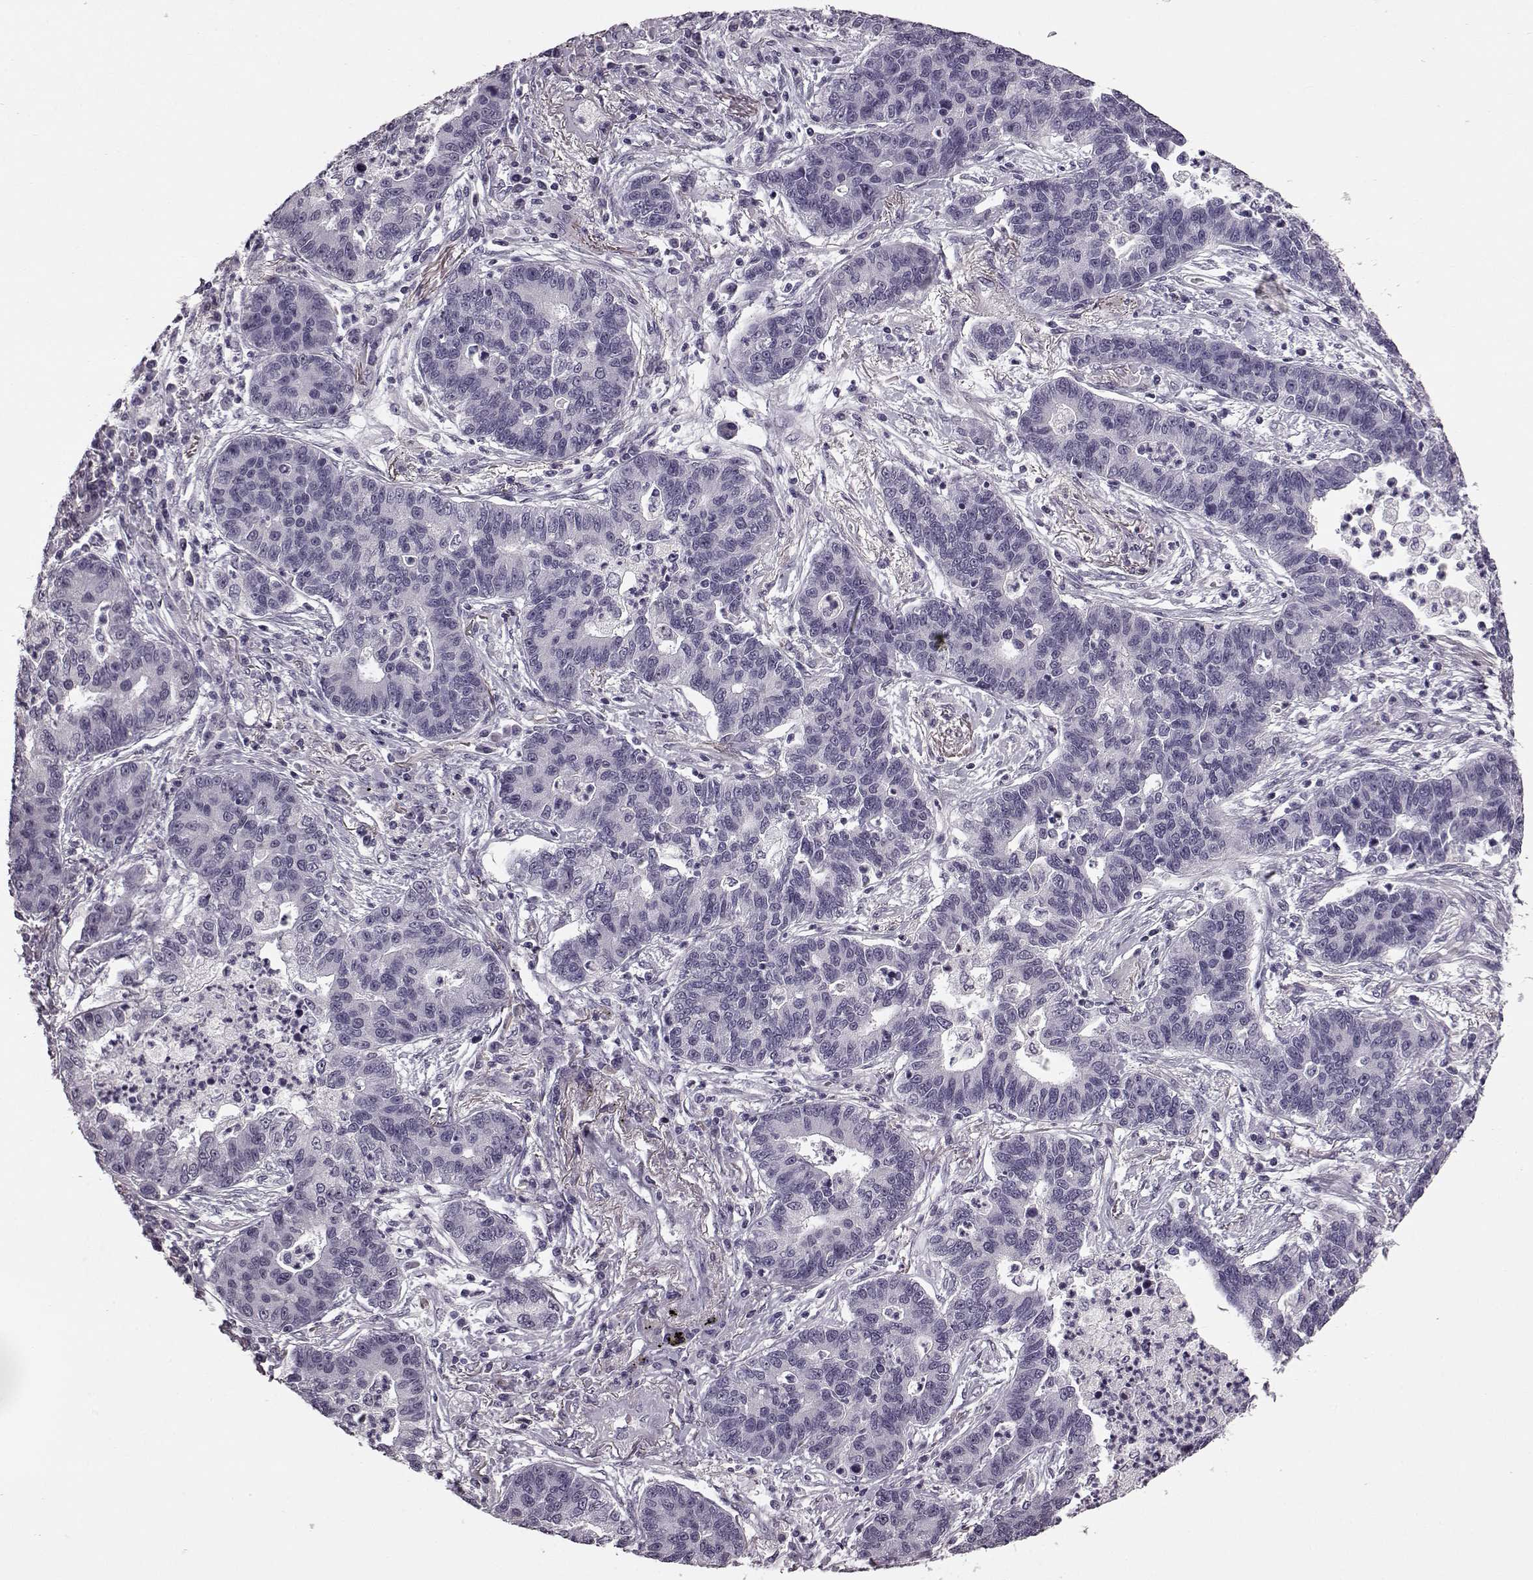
{"staining": {"intensity": "negative", "quantity": "none", "location": "none"}, "tissue": "lung cancer", "cell_type": "Tumor cells", "image_type": "cancer", "snomed": [{"axis": "morphology", "description": "Adenocarcinoma, NOS"}, {"axis": "topography", "description": "Lung"}], "caption": "Histopathology image shows no significant protein staining in tumor cells of lung adenocarcinoma.", "gene": "SLCO3A1", "patient": {"sex": "female", "age": 57}}